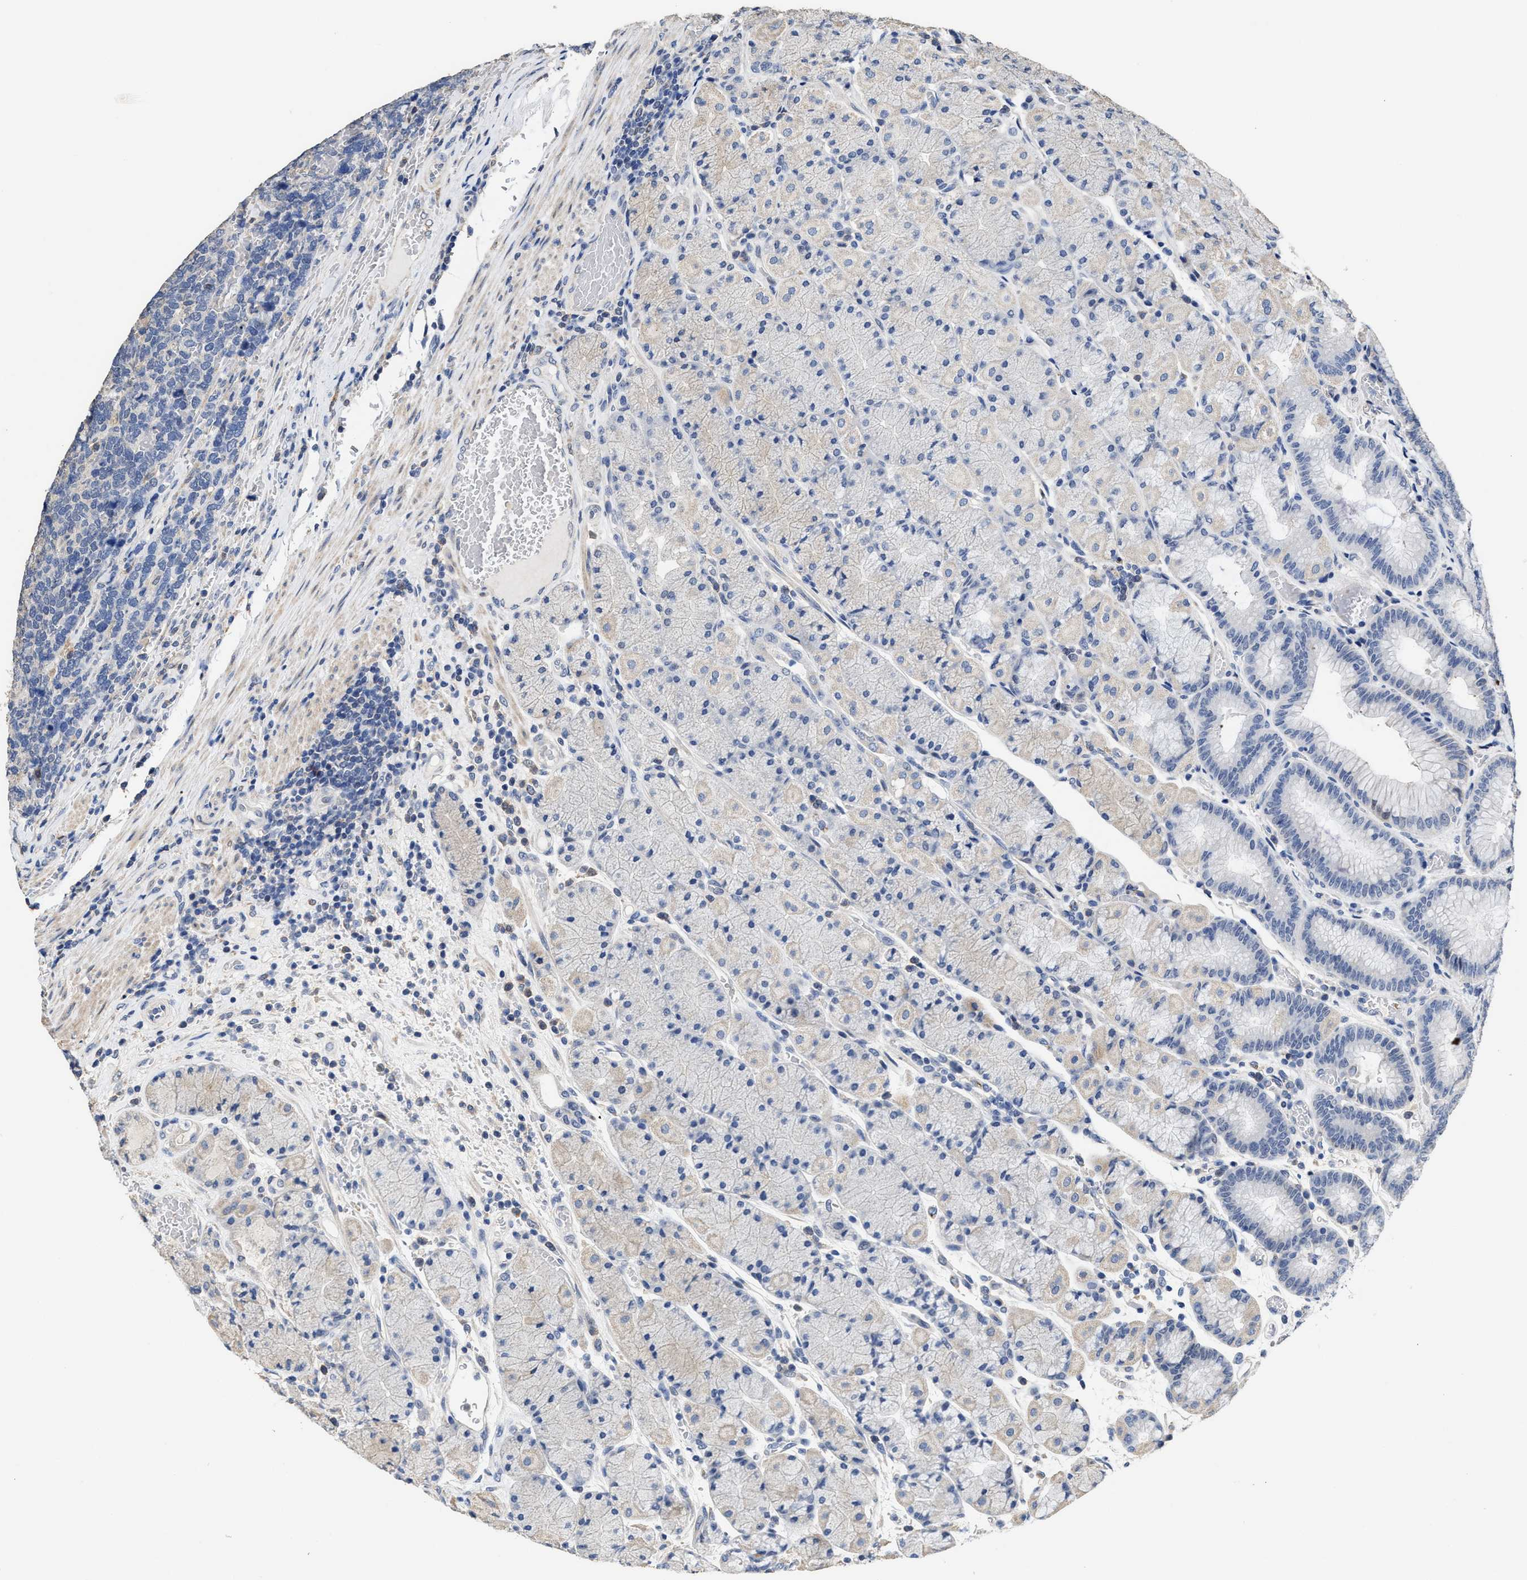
{"staining": {"intensity": "negative", "quantity": "none", "location": "none"}, "tissue": "stomach", "cell_type": "Glandular cells", "image_type": "normal", "snomed": [{"axis": "morphology", "description": "Normal tissue, NOS"}, {"axis": "morphology", "description": "Carcinoid, malignant, NOS"}, {"axis": "topography", "description": "Stomach, upper"}], "caption": "IHC of benign stomach demonstrates no expression in glandular cells. Brightfield microscopy of immunohistochemistry stained with DAB (3,3'-diaminobenzidine) (brown) and hematoxylin (blue), captured at high magnification.", "gene": "ZFAT", "patient": {"sex": "male", "age": 39}}